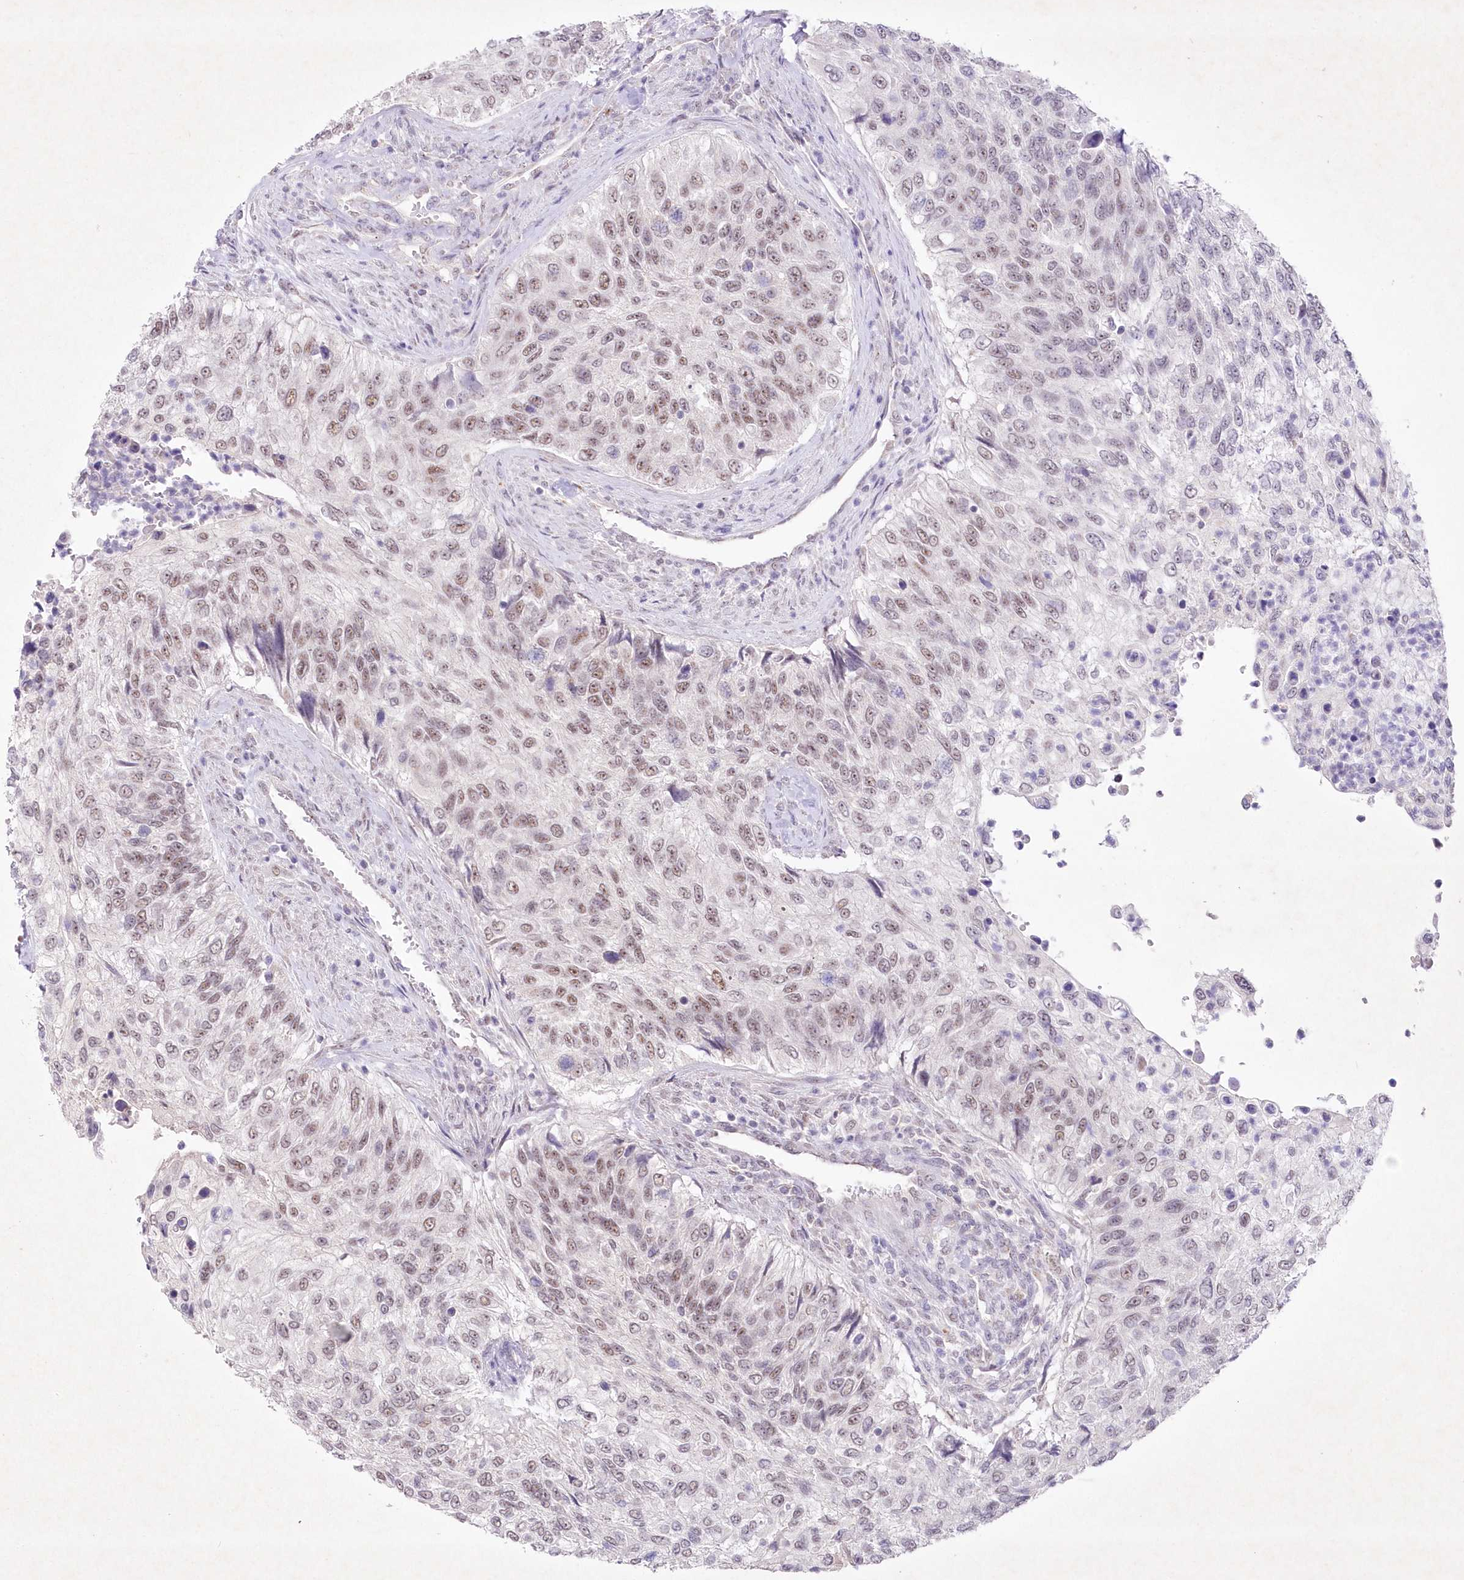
{"staining": {"intensity": "weak", "quantity": "25%-75%", "location": "nuclear"}, "tissue": "urothelial cancer", "cell_type": "Tumor cells", "image_type": "cancer", "snomed": [{"axis": "morphology", "description": "Urothelial carcinoma, High grade"}, {"axis": "topography", "description": "Urinary bladder"}], "caption": "IHC of urothelial cancer shows low levels of weak nuclear staining in about 25%-75% of tumor cells.", "gene": "RBM27", "patient": {"sex": "female", "age": 60}}